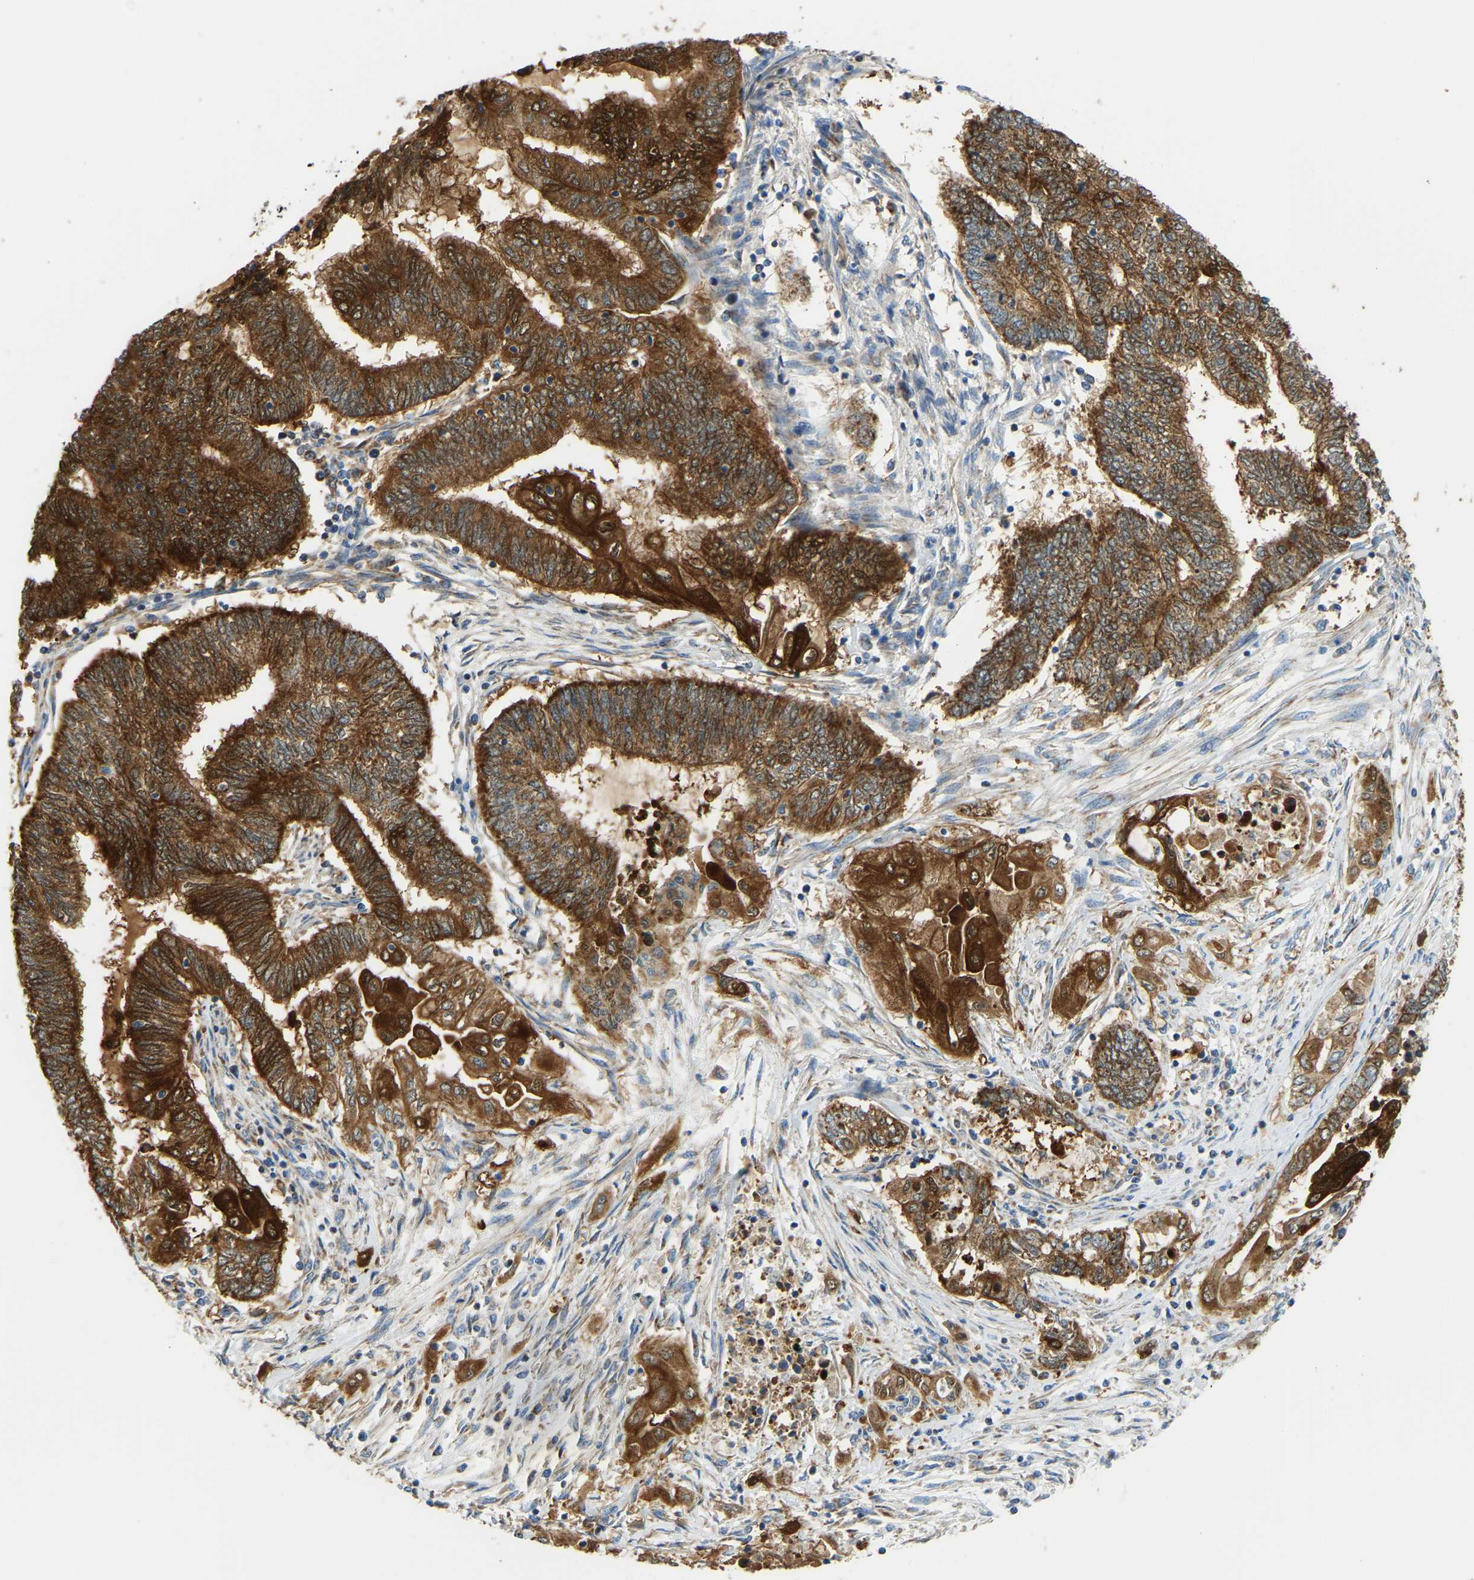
{"staining": {"intensity": "strong", "quantity": ">75%", "location": "cytoplasmic/membranous"}, "tissue": "endometrial cancer", "cell_type": "Tumor cells", "image_type": "cancer", "snomed": [{"axis": "morphology", "description": "Adenocarcinoma, NOS"}, {"axis": "topography", "description": "Uterus"}, {"axis": "topography", "description": "Endometrium"}], "caption": "Immunohistochemistry (IHC) (DAB) staining of endometrial cancer demonstrates strong cytoplasmic/membranous protein staining in approximately >75% of tumor cells. Nuclei are stained in blue.", "gene": "GDA", "patient": {"sex": "female", "age": 70}}